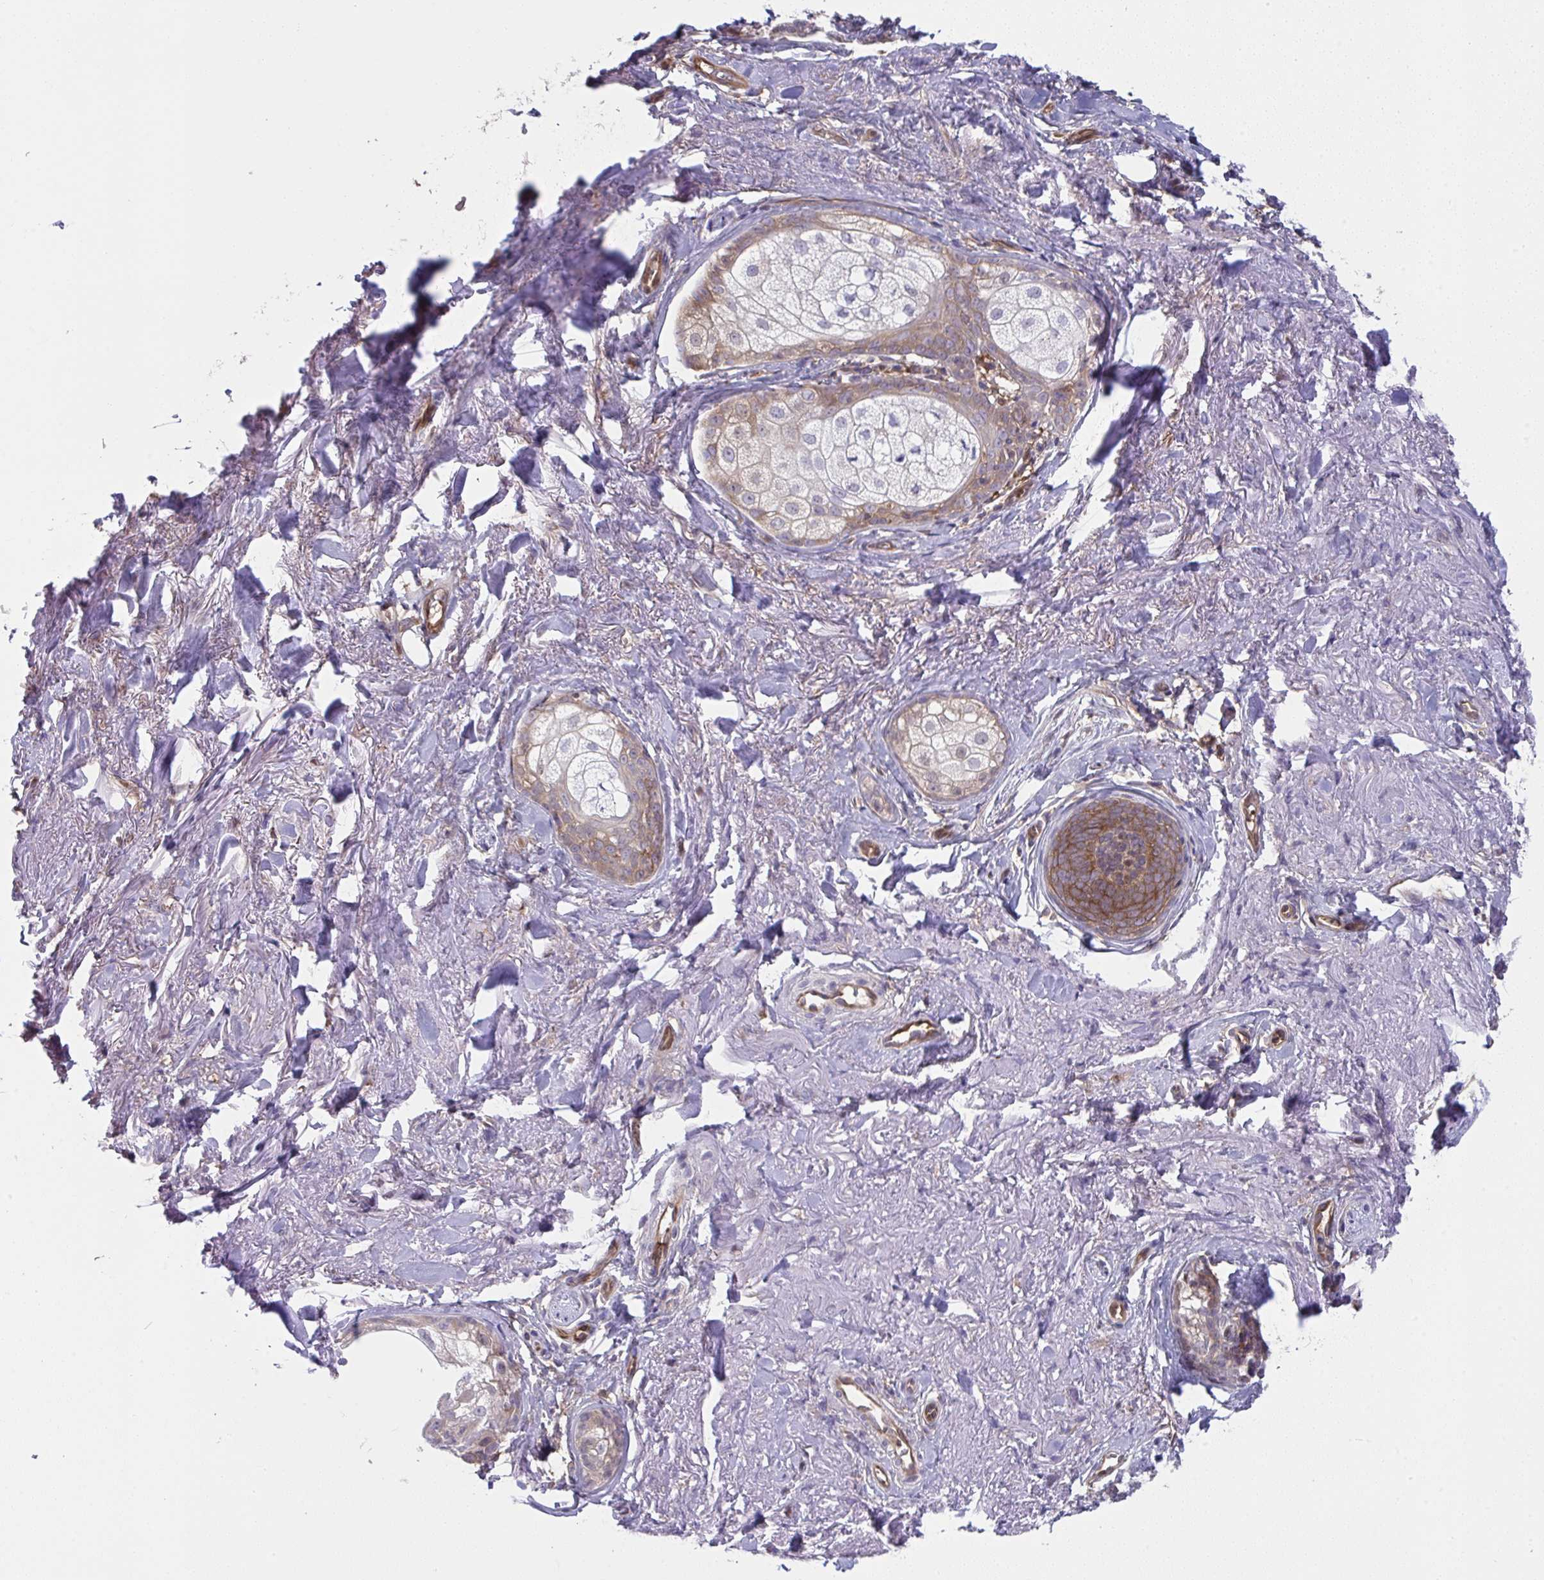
{"staining": {"intensity": "moderate", "quantity": "25%-75%", "location": "cytoplasmic/membranous"}, "tissue": "skin cancer", "cell_type": "Tumor cells", "image_type": "cancer", "snomed": [{"axis": "morphology", "description": "Basal cell carcinoma"}, {"axis": "topography", "description": "Skin"}, {"axis": "topography", "description": "Skin of face"}, {"axis": "topography", "description": "Skin of nose"}], "caption": "Immunohistochemical staining of skin cancer (basal cell carcinoma) shows medium levels of moderate cytoplasmic/membranous staining in about 25%-75% of tumor cells. (DAB (3,3'-diaminobenzidine) = brown stain, brightfield microscopy at high magnification).", "gene": "ALDH16A1", "patient": {"sex": "female", "age": 86}}